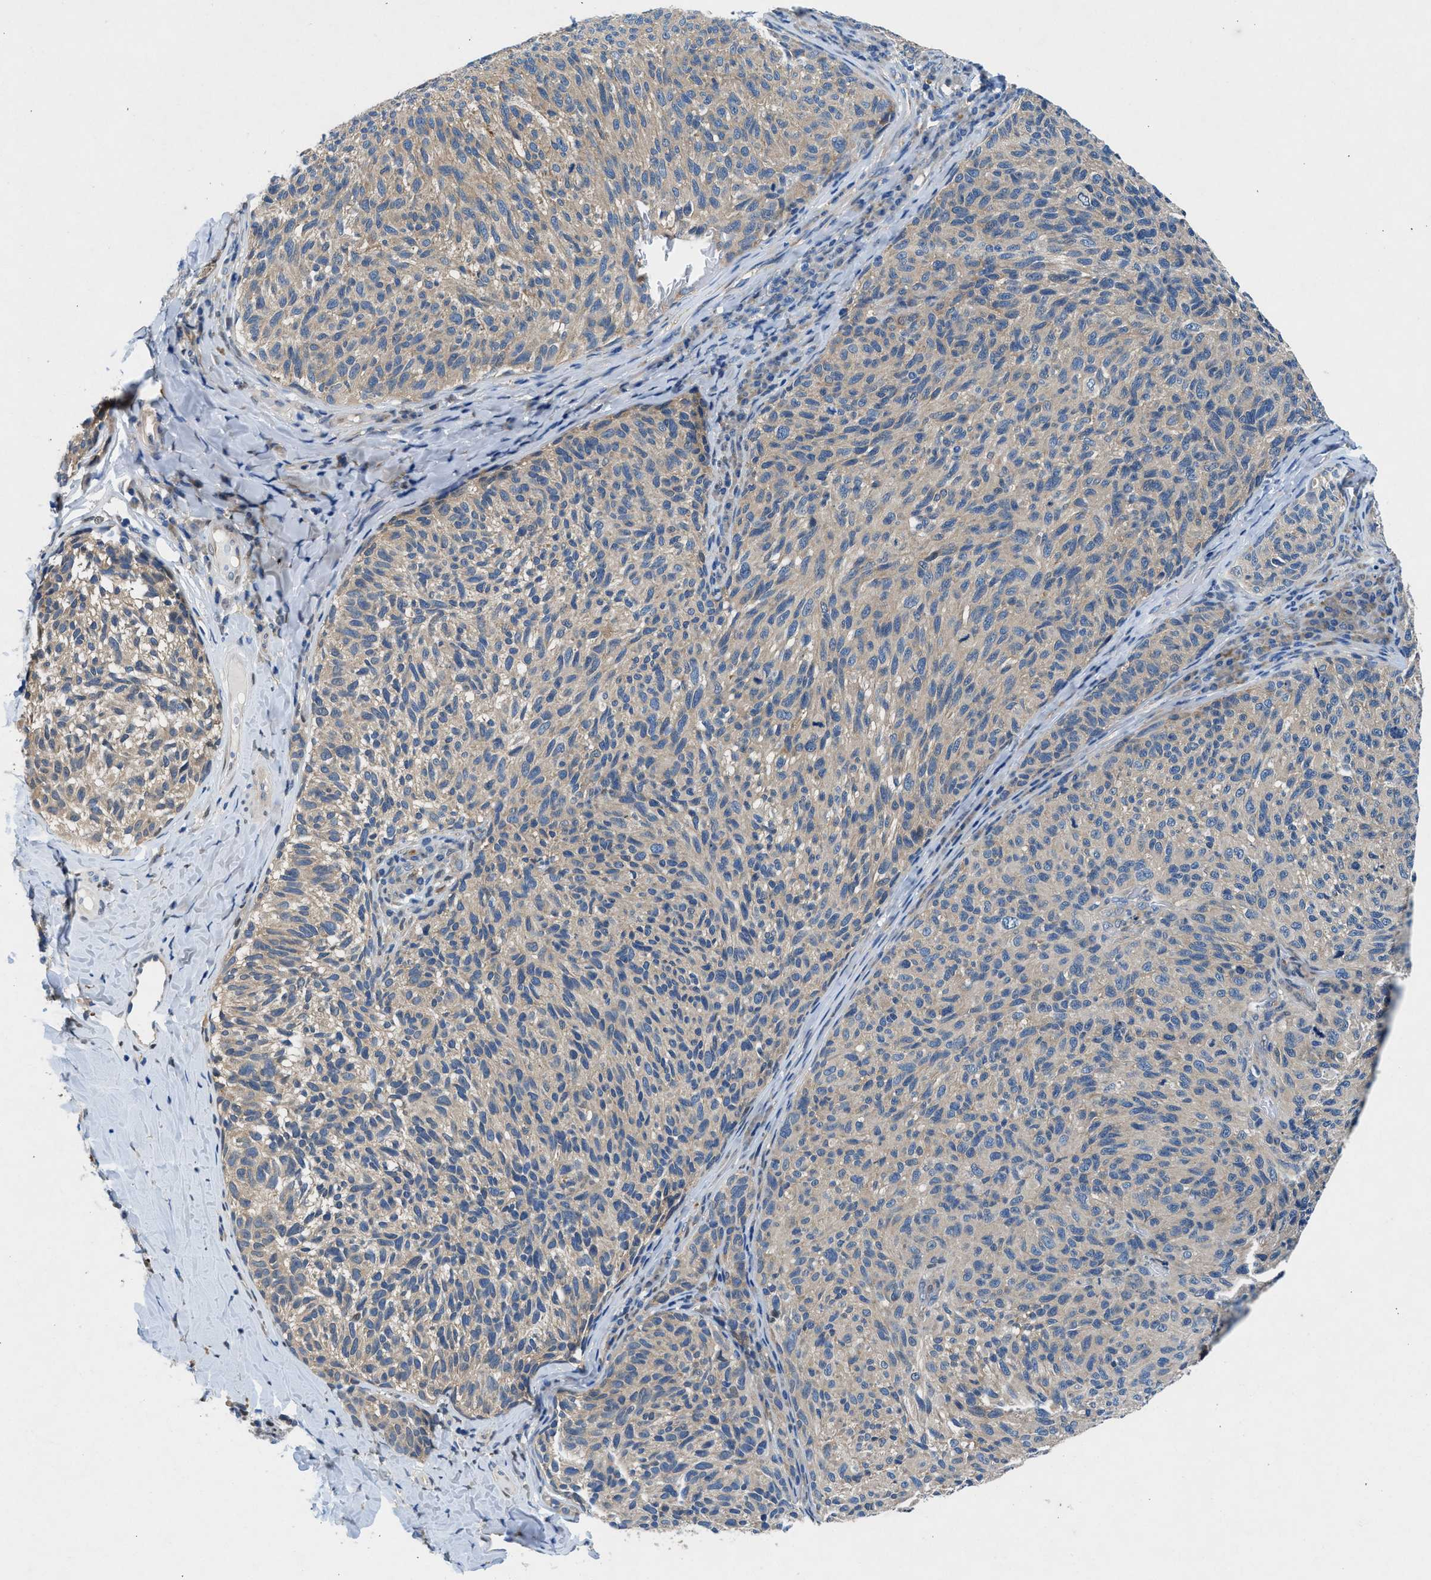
{"staining": {"intensity": "weak", "quantity": ">75%", "location": "cytoplasmic/membranous"}, "tissue": "melanoma", "cell_type": "Tumor cells", "image_type": "cancer", "snomed": [{"axis": "morphology", "description": "Malignant melanoma, NOS"}, {"axis": "topography", "description": "Skin"}], "caption": "Immunohistochemical staining of melanoma displays weak cytoplasmic/membranous protein staining in about >75% of tumor cells.", "gene": "COPS2", "patient": {"sex": "female", "age": 73}}